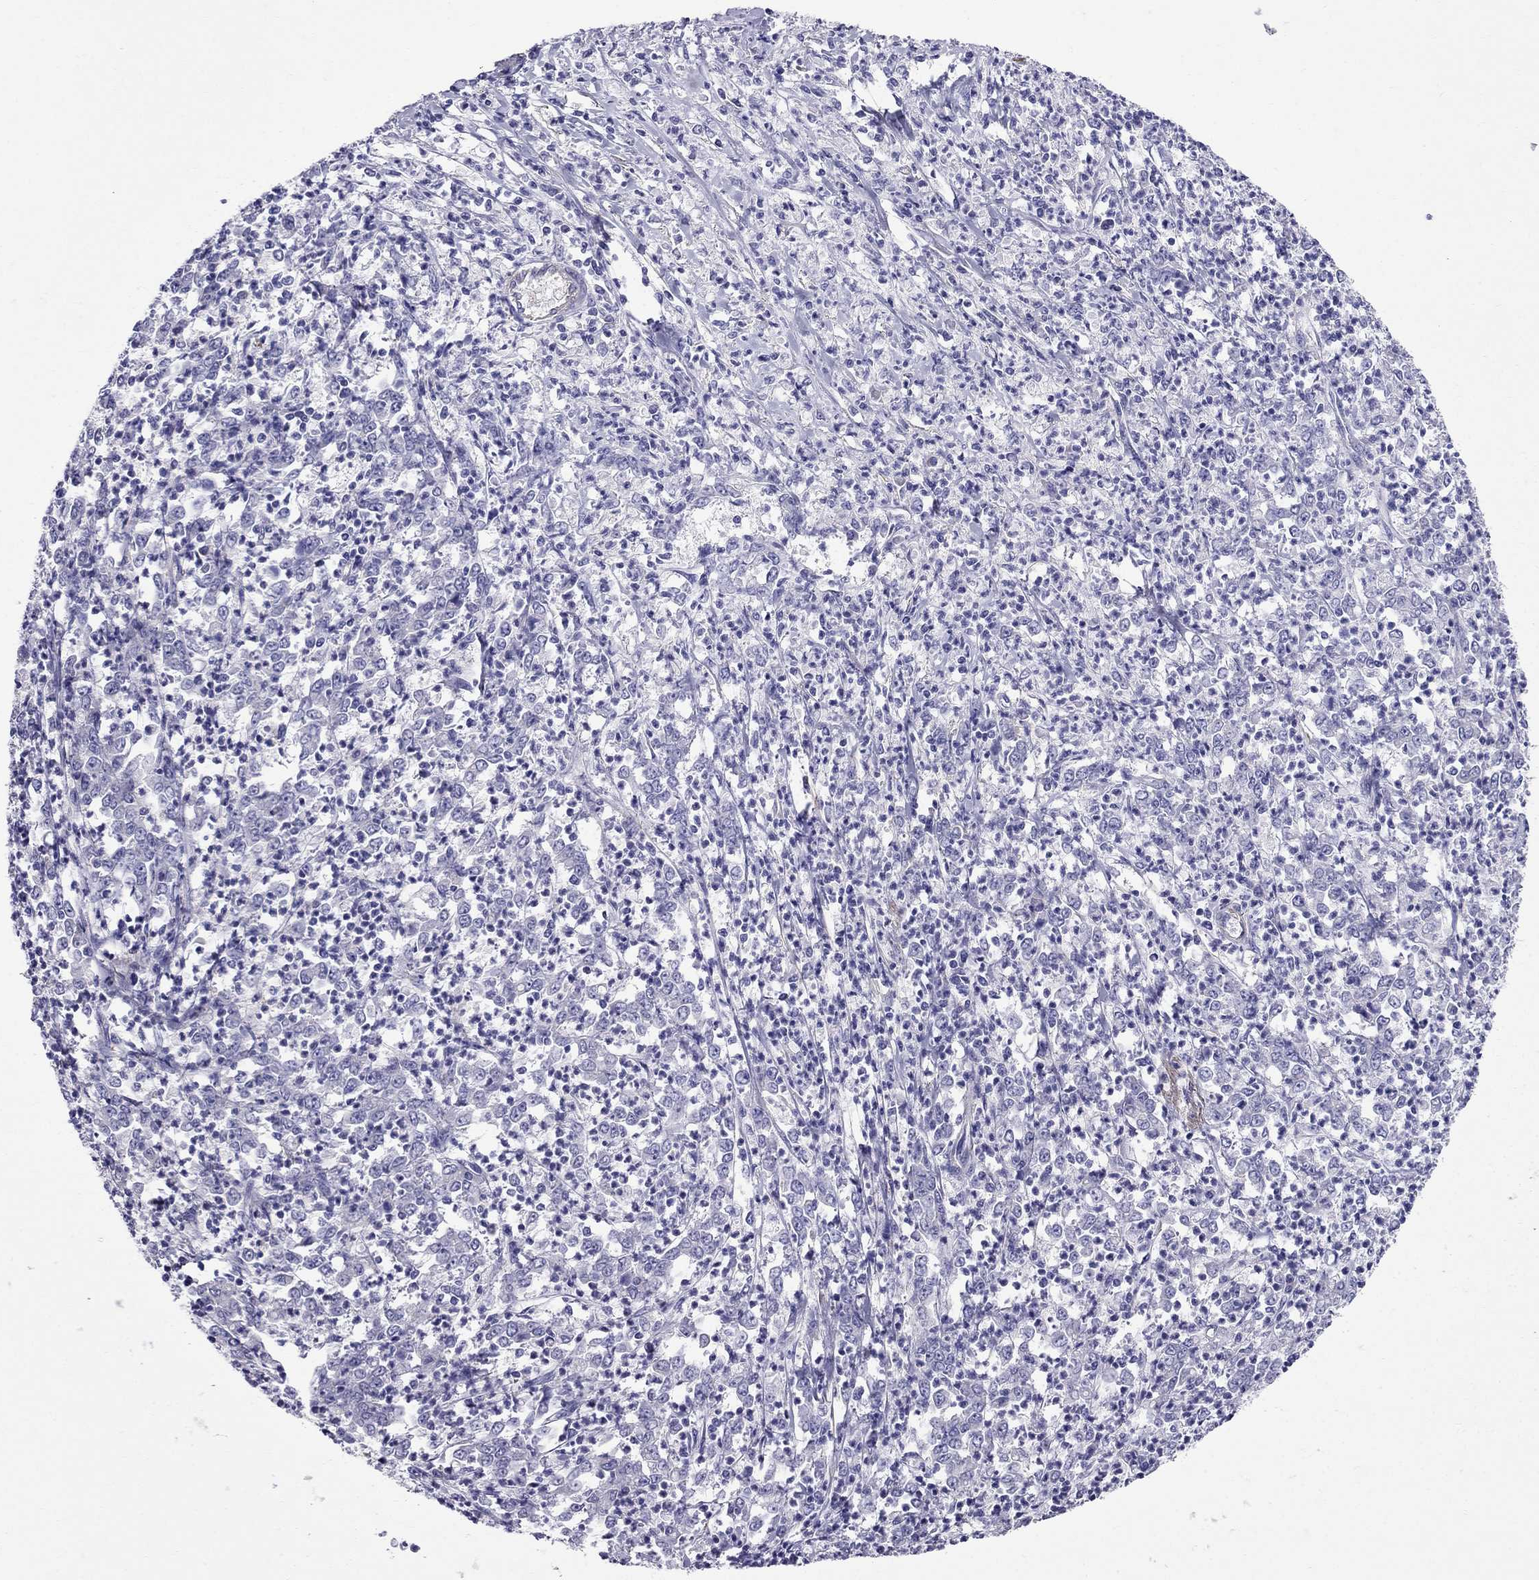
{"staining": {"intensity": "negative", "quantity": "none", "location": "none"}, "tissue": "stomach cancer", "cell_type": "Tumor cells", "image_type": "cancer", "snomed": [{"axis": "morphology", "description": "Adenocarcinoma, NOS"}, {"axis": "topography", "description": "Stomach, lower"}], "caption": "The immunohistochemistry (IHC) image has no significant expression in tumor cells of stomach cancer (adenocarcinoma) tissue. (DAB (3,3'-diaminobenzidine) immunohistochemistry visualized using brightfield microscopy, high magnification).", "gene": "GPR50", "patient": {"sex": "female", "age": 71}}